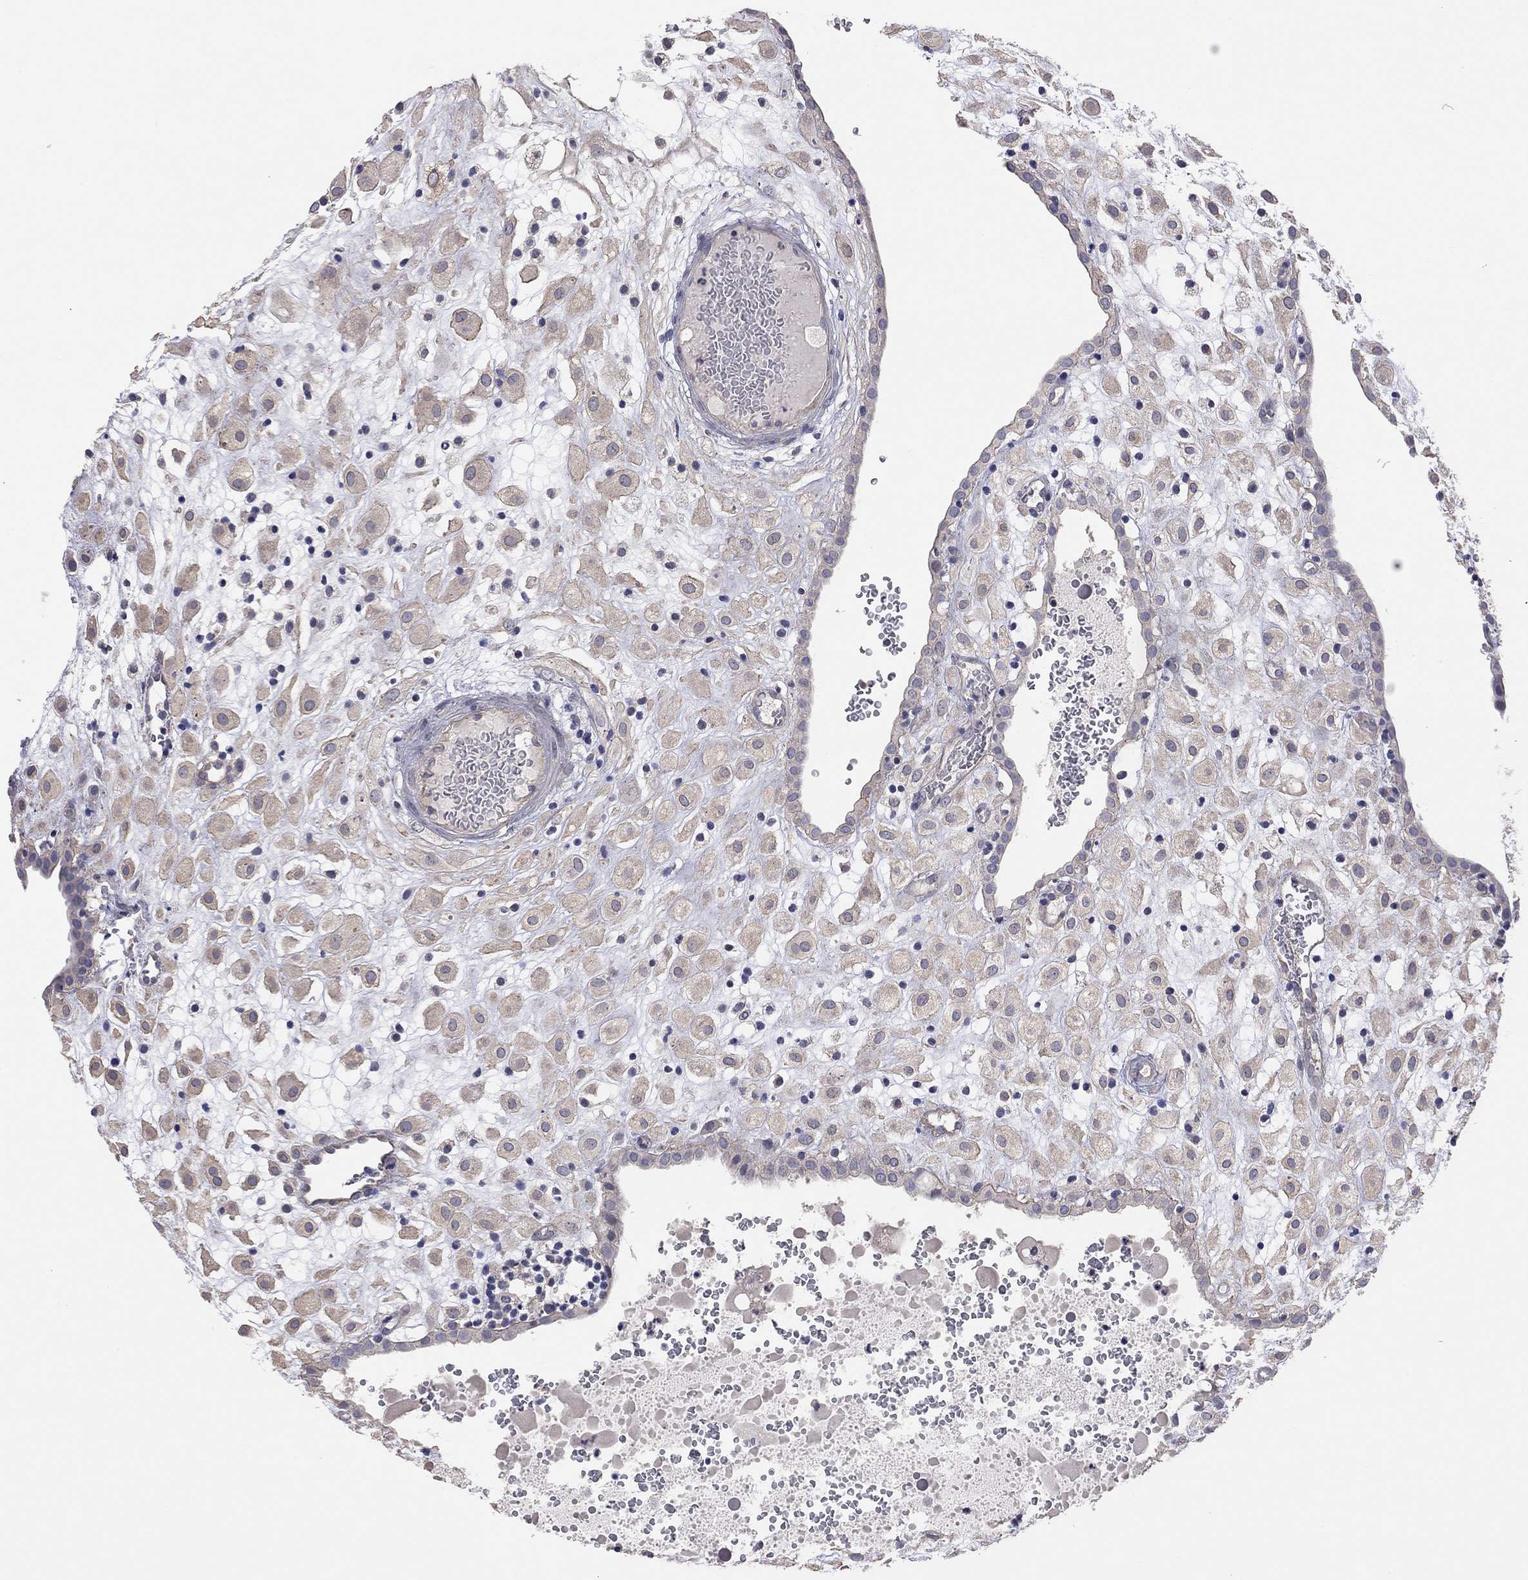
{"staining": {"intensity": "weak", "quantity": ">75%", "location": "cytoplasmic/membranous"}, "tissue": "placenta", "cell_type": "Decidual cells", "image_type": "normal", "snomed": [{"axis": "morphology", "description": "Normal tissue, NOS"}, {"axis": "topography", "description": "Placenta"}], "caption": "IHC micrograph of normal placenta: human placenta stained using IHC demonstrates low levels of weak protein expression localized specifically in the cytoplasmic/membranous of decidual cells, appearing as a cytoplasmic/membranous brown color.", "gene": "KCNB1", "patient": {"sex": "female", "age": 24}}